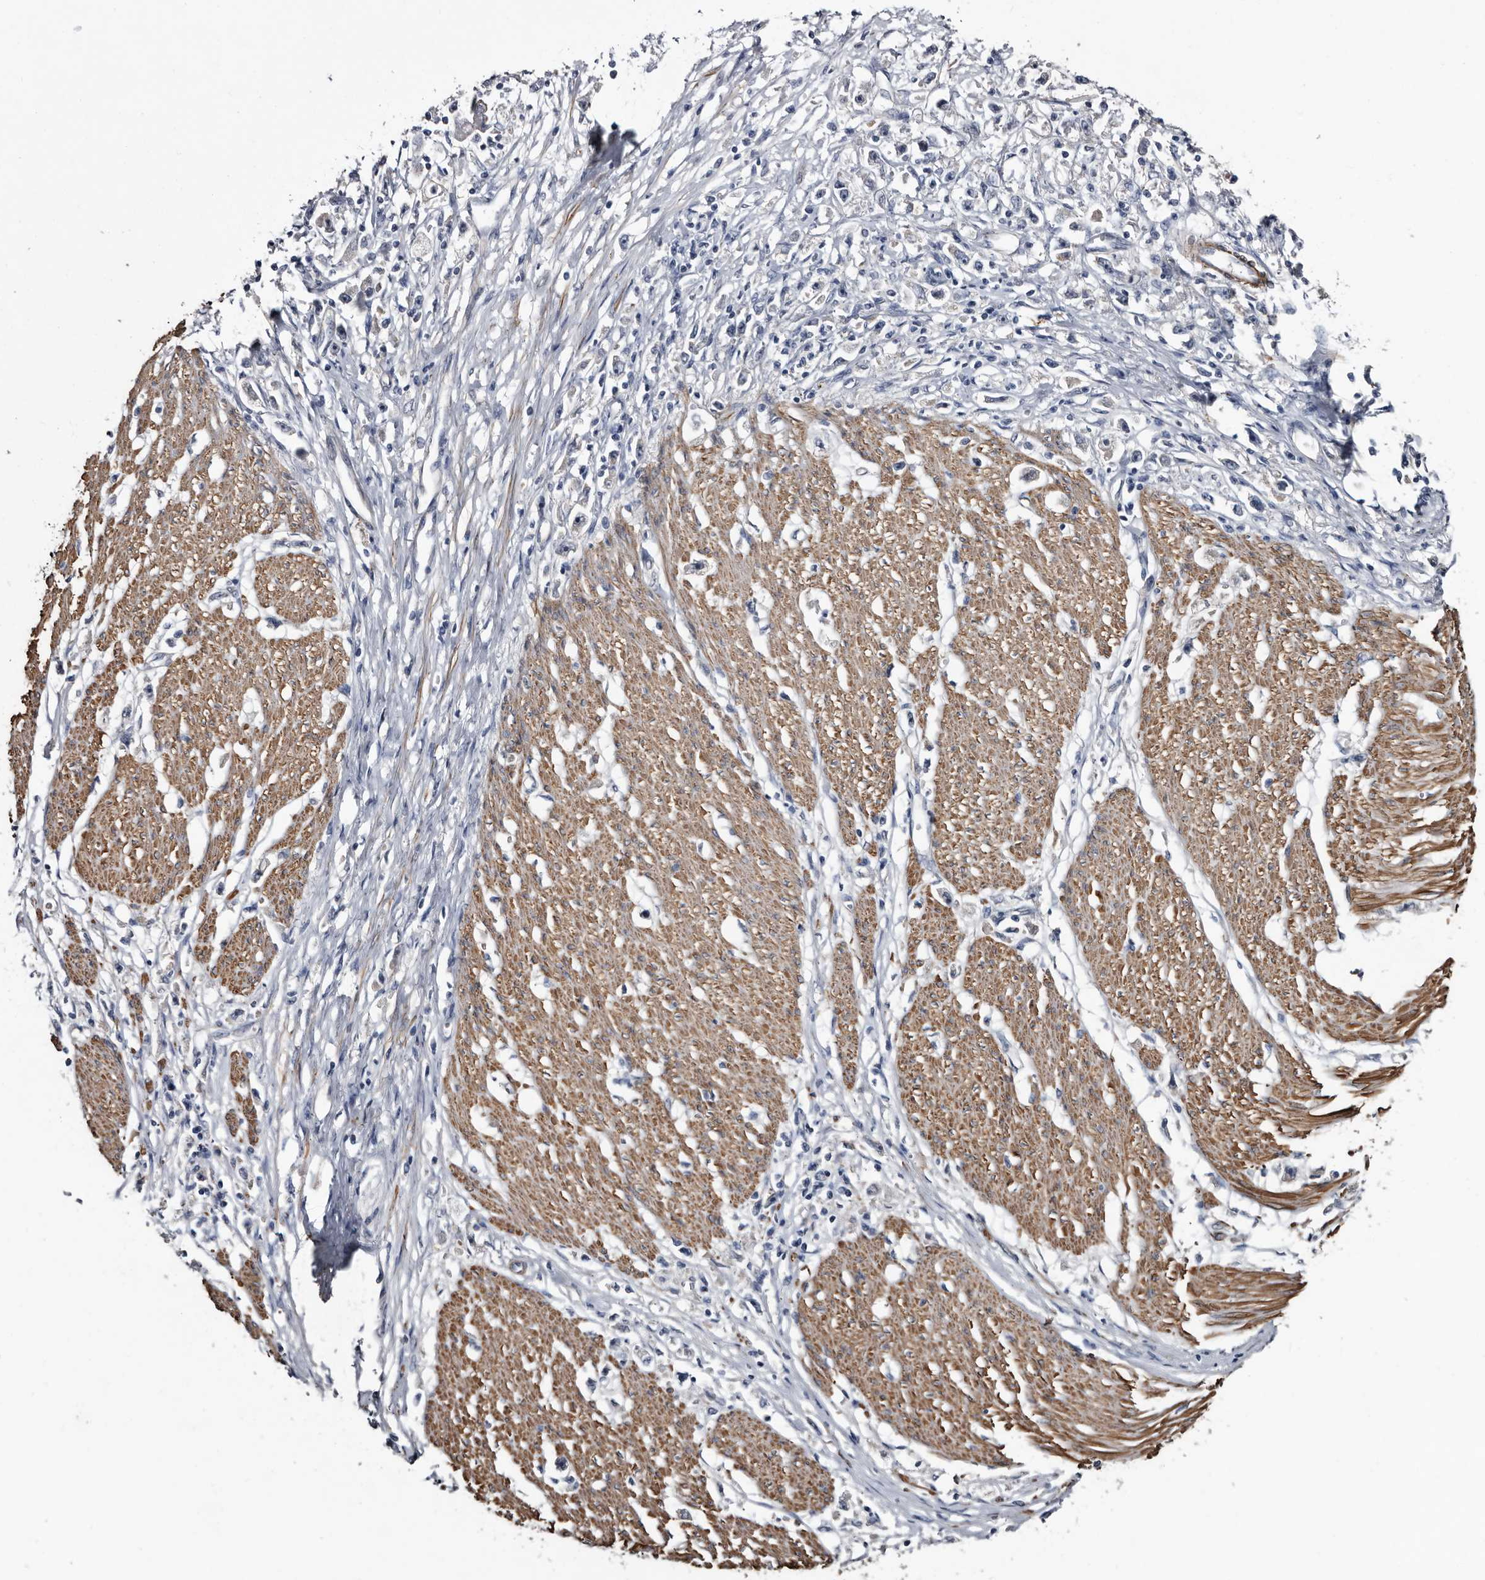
{"staining": {"intensity": "negative", "quantity": "none", "location": "none"}, "tissue": "stomach cancer", "cell_type": "Tumor cells", "image_type": "cancer", "snomed": [{"axis": "morphology", "description": "Adenocarcinoma, NOS"}, {"axis": "topography", "description": "Stomach"}], "caption": "Stomach adenocarcinoma stained for a protein using IHC displays no staining tumor cells.", "gene": "IARS1", "patient": {"sex": "female", "age": 59}}